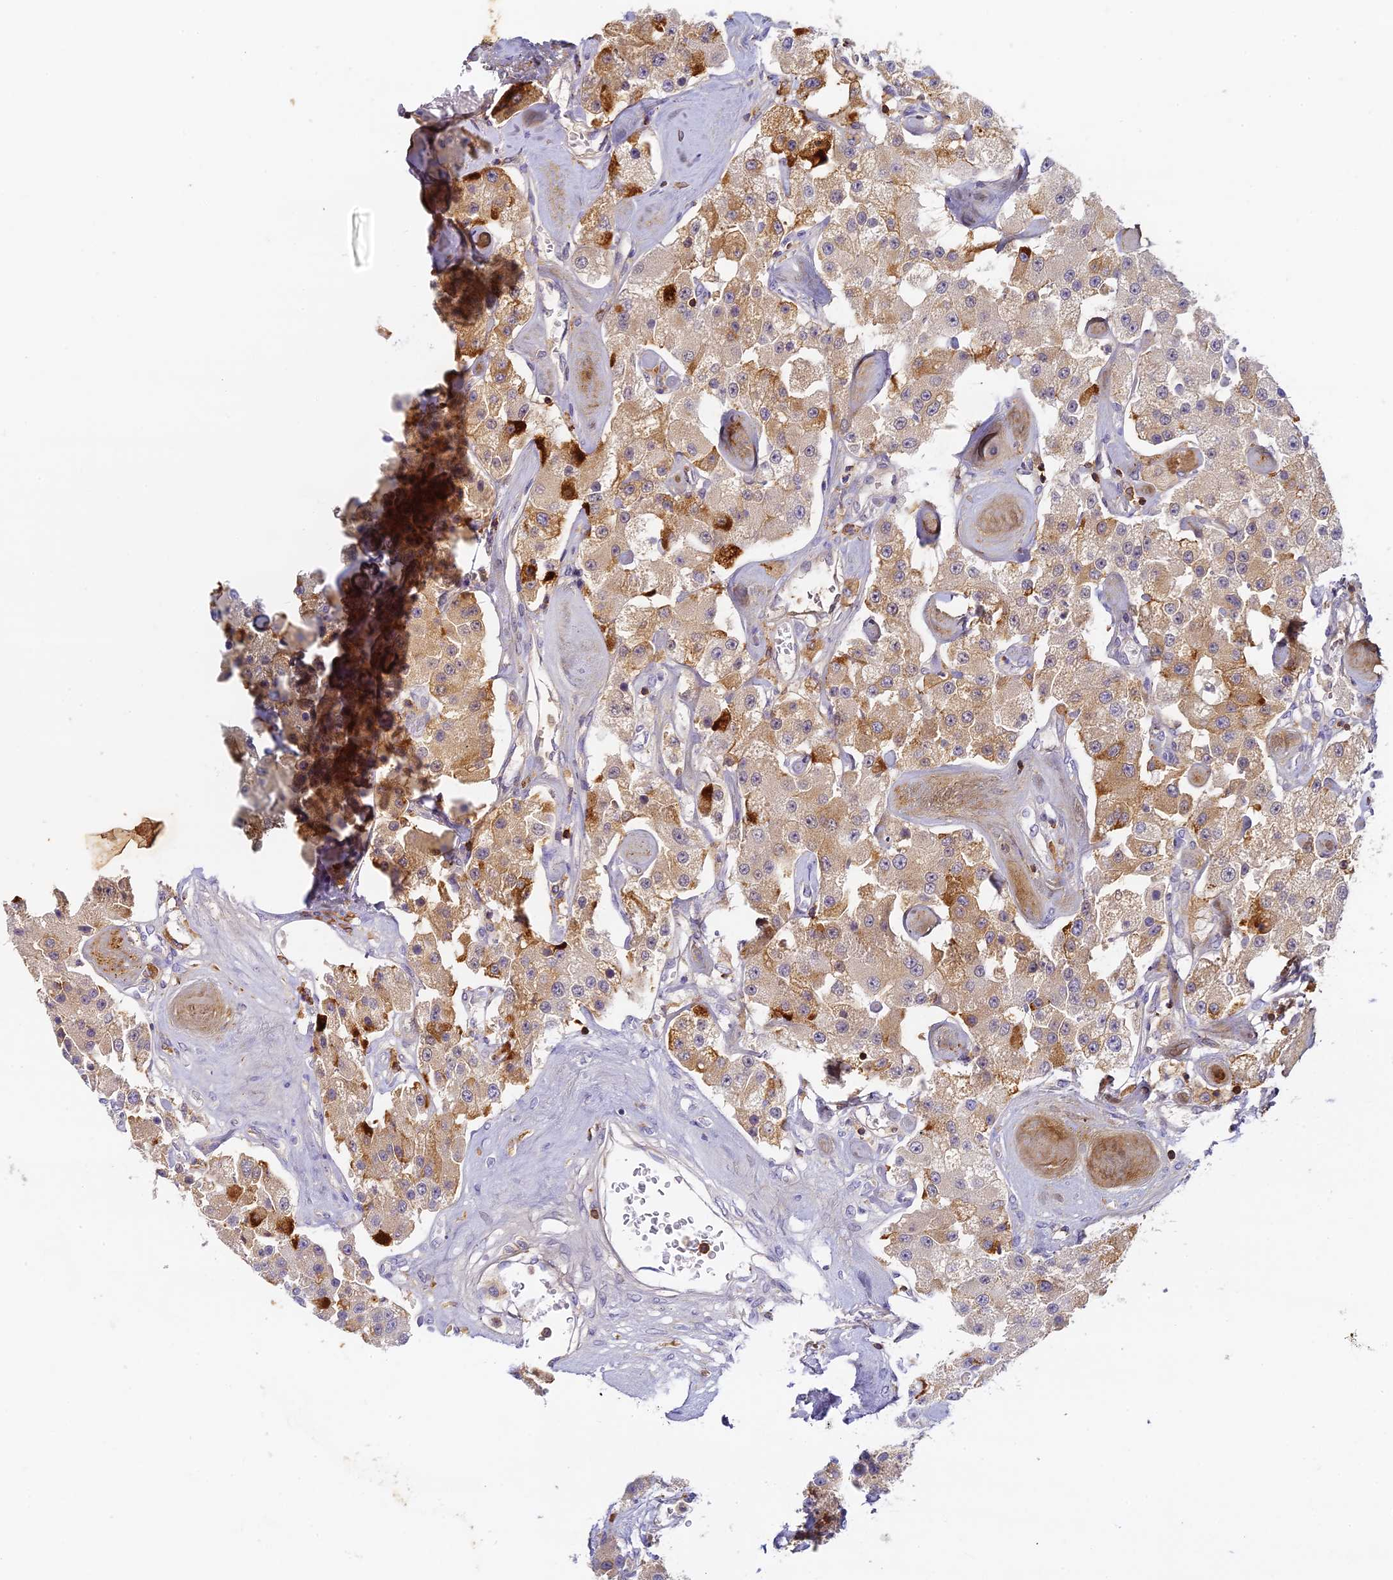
{"staining": {"intensity": "moderate", "quantity": "25%-75%", "location": "cytoplasmic/membranous"}, "tissue": "carcinoid", "cell_type": "Tumor cells", "image_type": "cancer", "snomed": [{"axis": "morphology", "description": "Carcinoid, malignant, NOS"}, {"axis": "topography", "description": "Pancreas"}], "caption": "Carcinoid stained with a brown dye shows moderate cytoplasmic/membranous positive positivity in about 25%-75% of tumor cells.", "gene": "FYB1", "patient": {"sex": "male", "age": 41}}